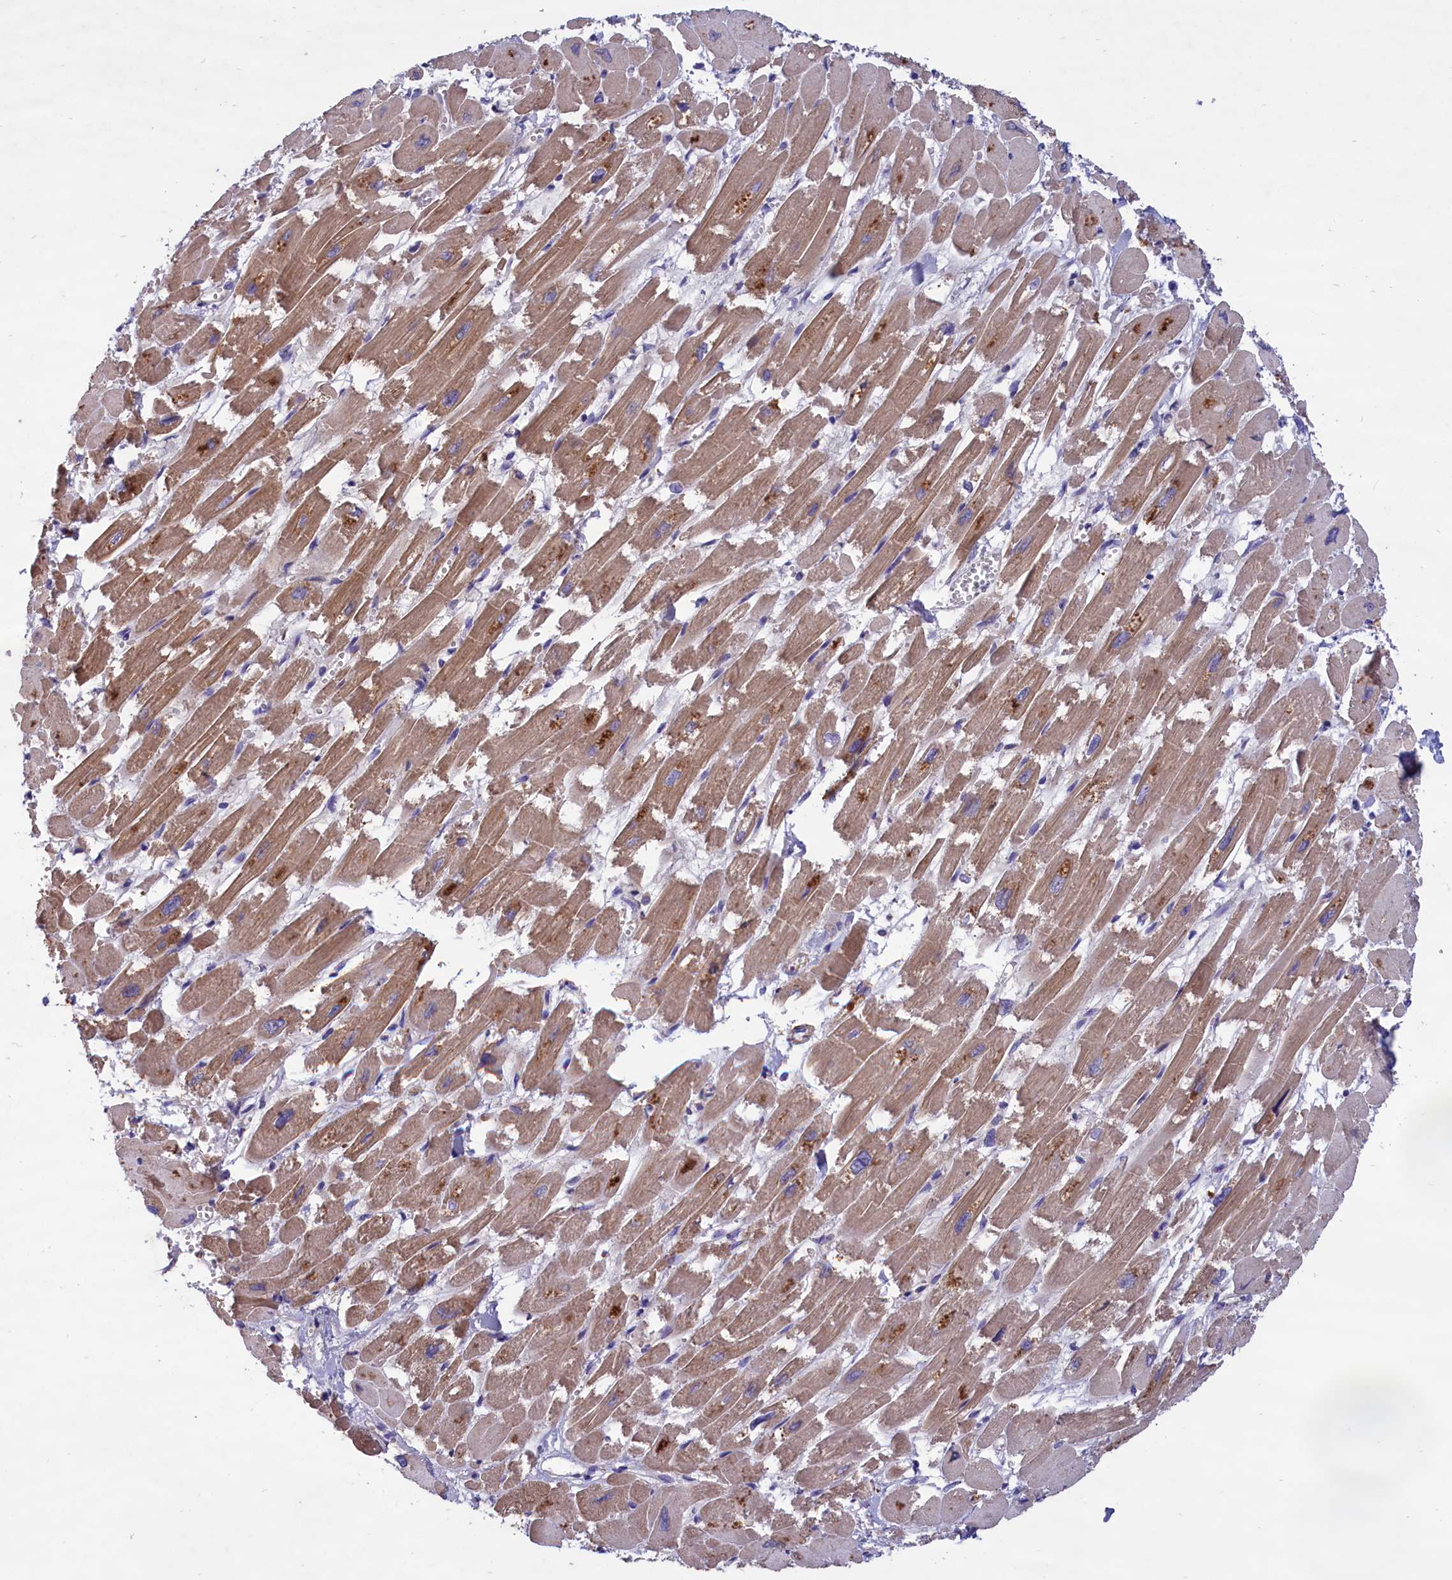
{"staining": {"intensity": "moderate", "quantity": ">75%", "location": "cytoplasmic/membranous"}, "tissue": "heart muscle", "cell_type": "Cardiomyocytes", "image_type": "normal", "snomed": [{"axis": "morphology", "description": "Normal tissue, NOS"}, {"axis": "topography", "description": "Heart"}], "caption": "Heart muscle stained with immunohistochemistry demonstrates moderate cytoplasmic/membranous positivity in about >75% of cardiomyocytes.", "gene": "AMDHD2", "patient": {"sex": "male", "age": 54}}